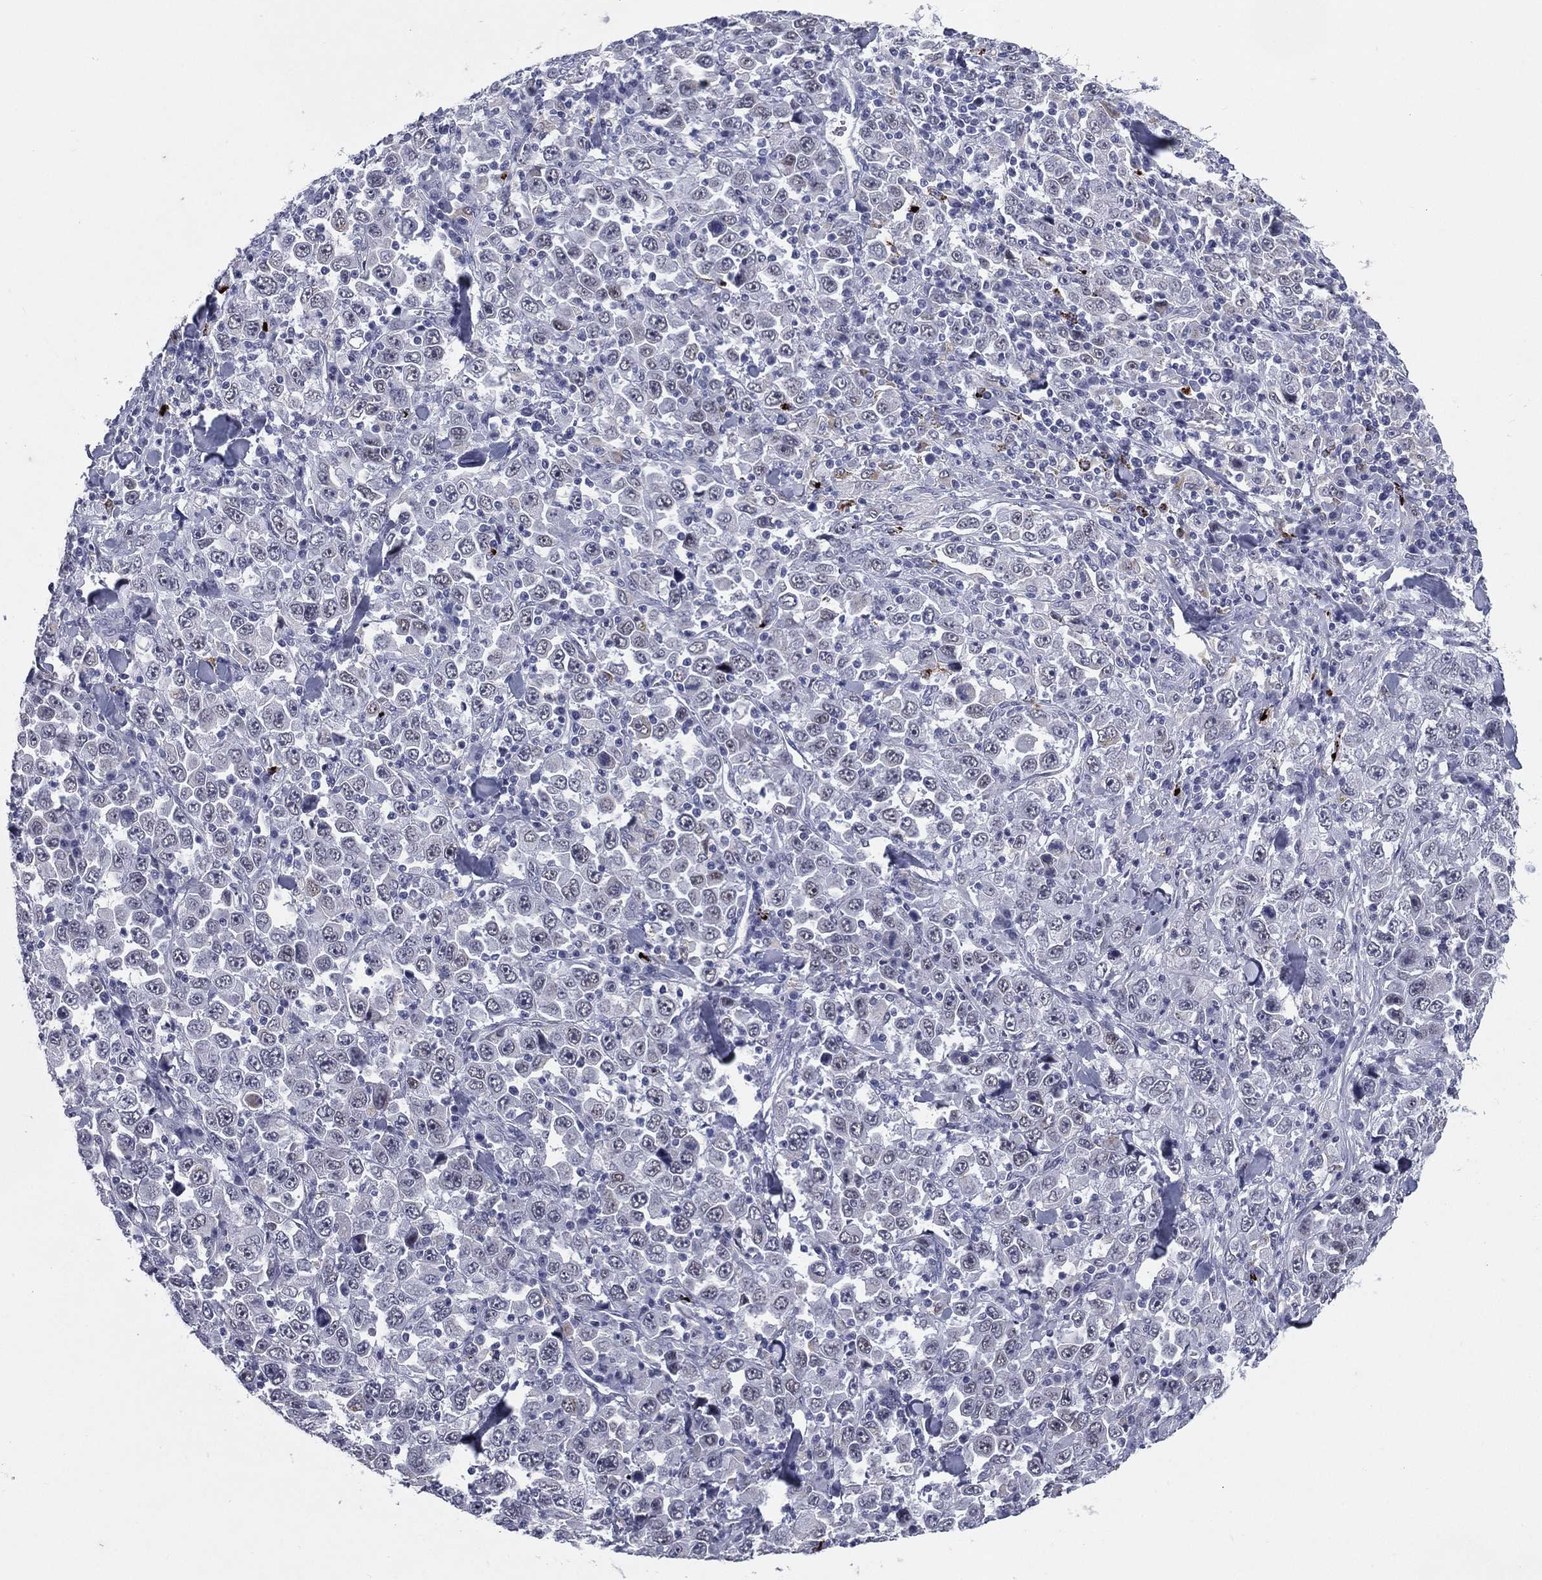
{"staining": {"intensity": "negative", "quantity": "none", "location": "none"}, "tissue": "stomach cancer", "cell_type": "Tumor cells", "image_type": "cancer", "snomed": [{"axis": "morphology", "description": "Normal tissue, NOS"}, {"axis": "morphology", "description": "Adenocarcinoma, NOS"}, {"axis": "topography", "description": "Stomach, upper"}, {"axis": "topography", "description": "Stomach"}], "caption": "Immunohistochemistry (IHC) of stomach adenocarcinoma shows no staining in tumor cells.", "gene": "HLA-DOA", "patient": {"sex": "male", "age": 59}}